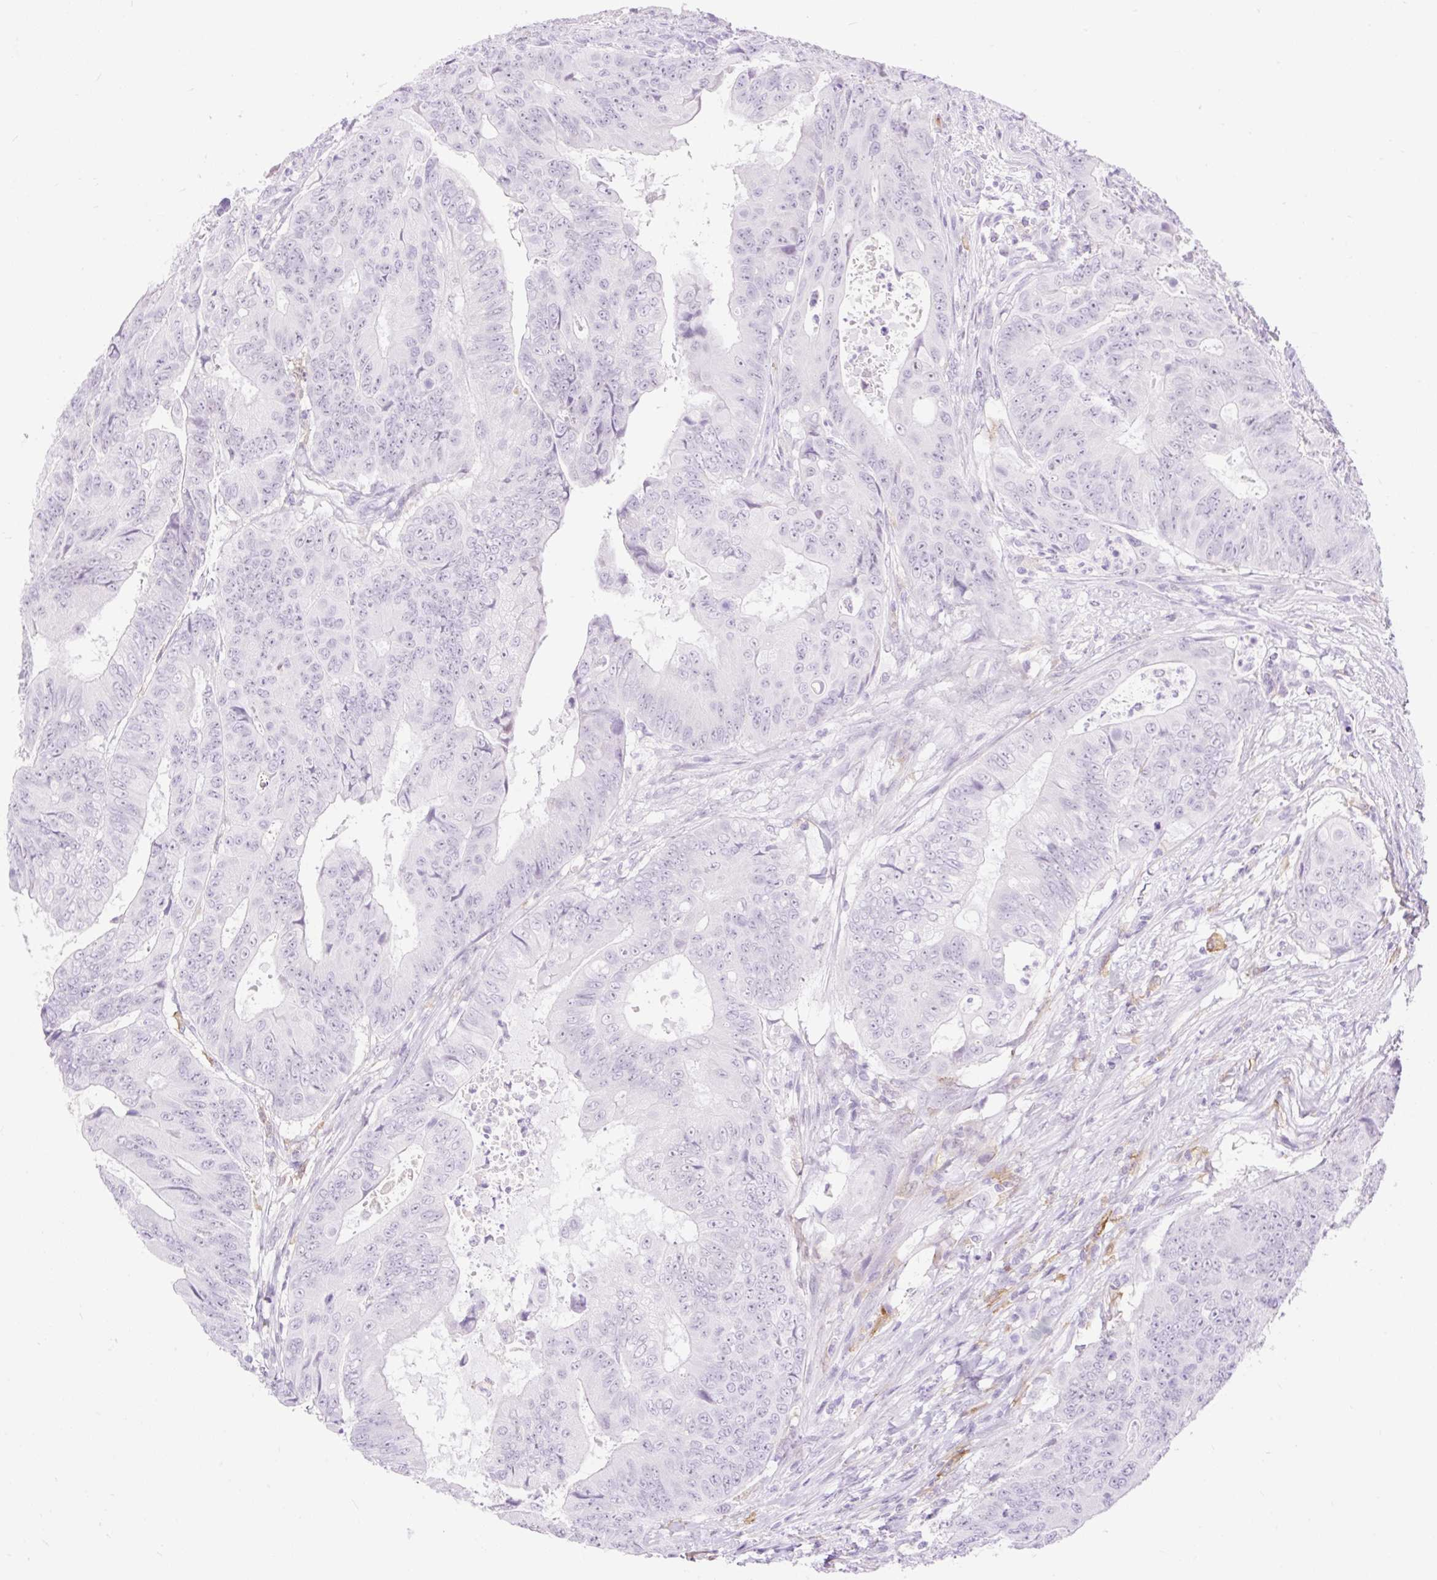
{"staining": {"intensity": "negative", "quantity": "none", "location": "none"}, "tissue": "colorectal cancer", "cell_type": "Tumor cells", "image_type": "cancer", "snomed": [{"axis": "morphology", "description": "Adenocarcinoma, NOS"}, {"axis": "topography", "description": "Colon"}], "caption": "A high-resolution histopathology image shows IHC staining of colorectal cancer, which reveals no significant positivity in tumor cells.", "gene": "SIGLEC1", "patient": {"sex": "female", "age": 48}}